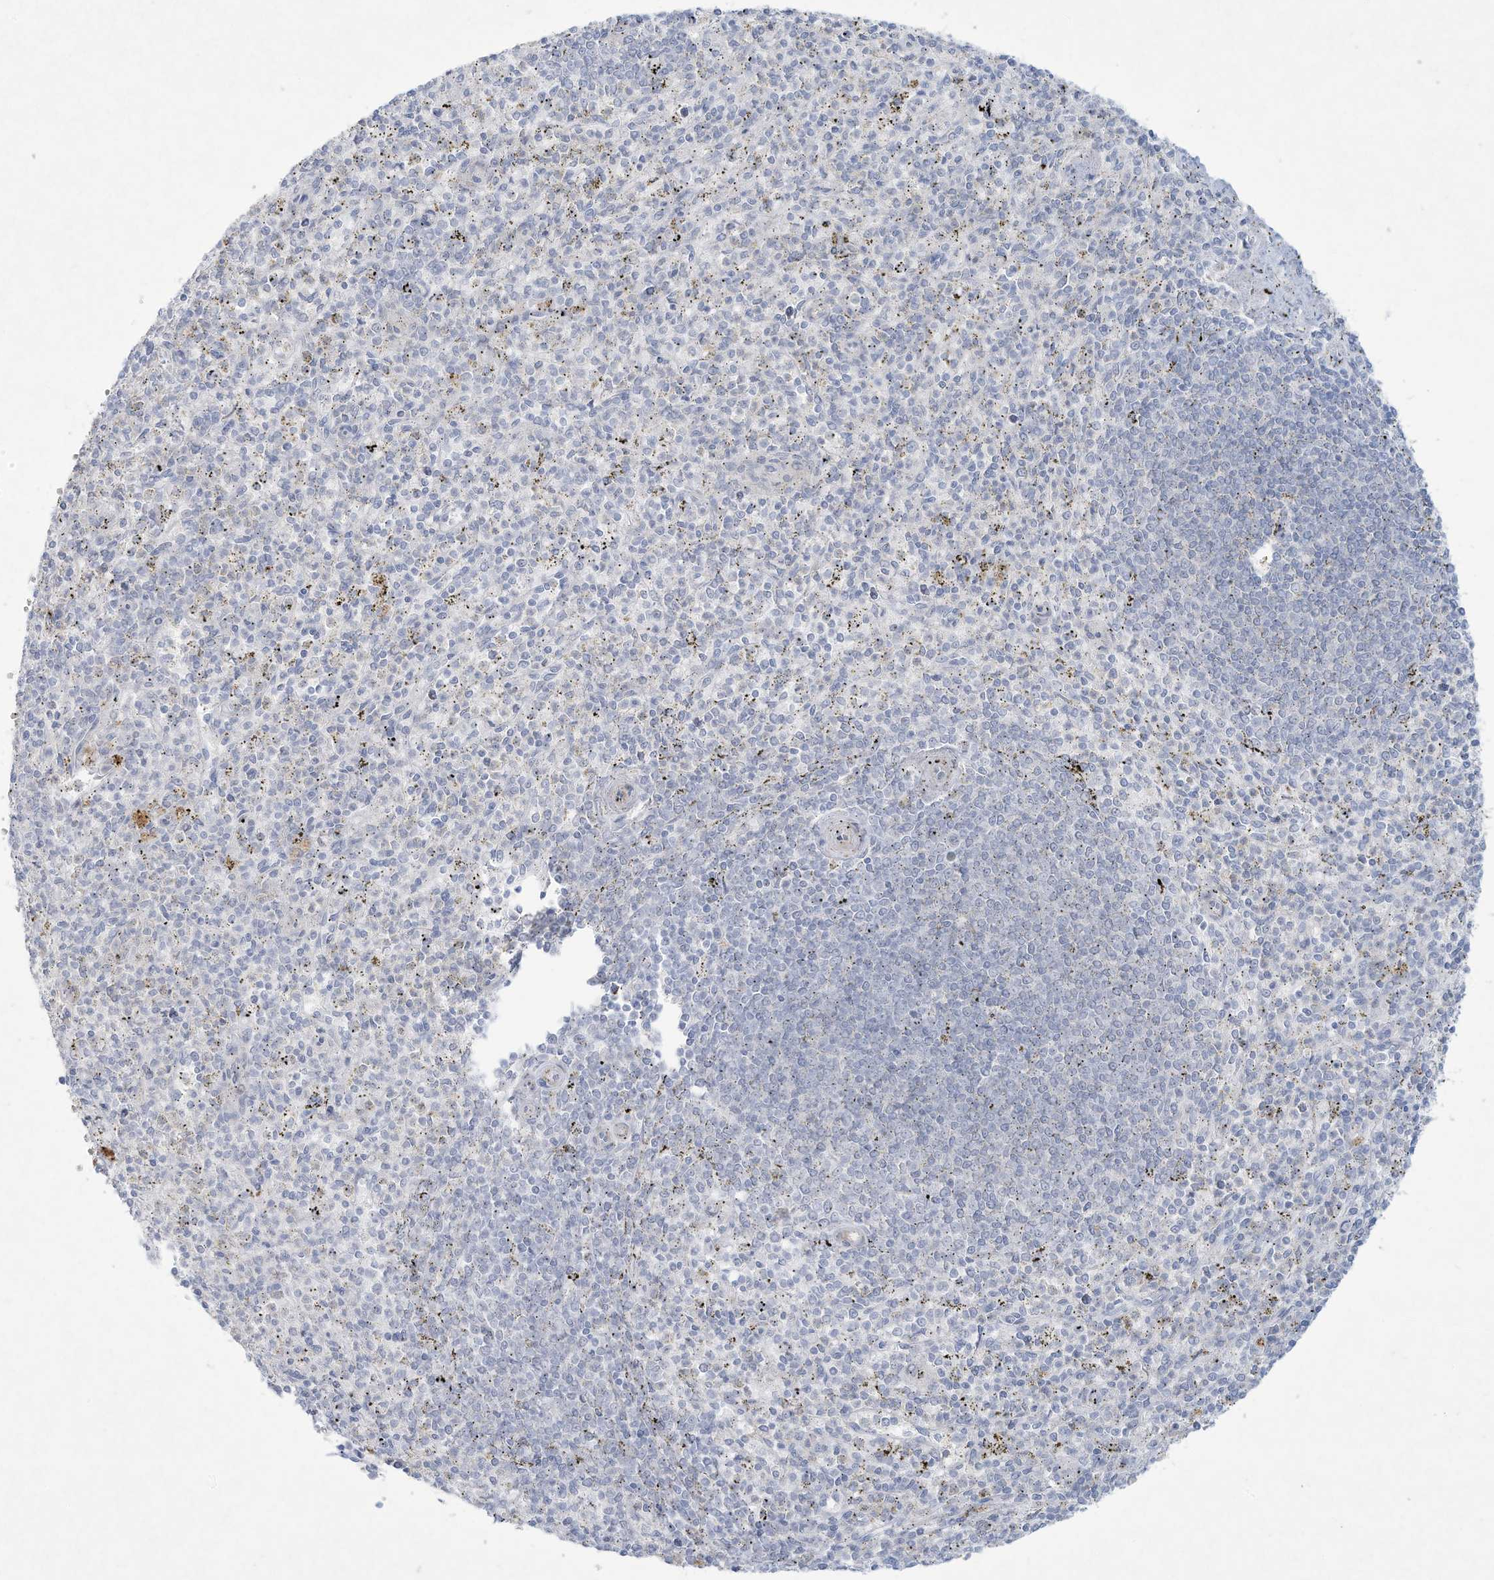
{"staining": {"intensity": "negative", "quantity": "none", "location": "none"}, "tissue": "spleen", "cell_type": "Cells in red pulp", "image_type": "normal", "snomed": [{"axis": "morphology", "description": "Normal tissue, NOS"}, {"axis": "topography", "description": "Spleen"}], "caption": "An immunohistochemistry photomicrograph of benign spleen is shown. There is no staining in cells in red pulp of spleen. The staining was performed using DAB (3,3'-diaminobenzidine) to visualize the protein expression in brown, while the nuclei were stained in blue with hematoxylin (Magnification: 20x).", "gene": "PAX6", "patient": {"sex": "male", "age": 72}}